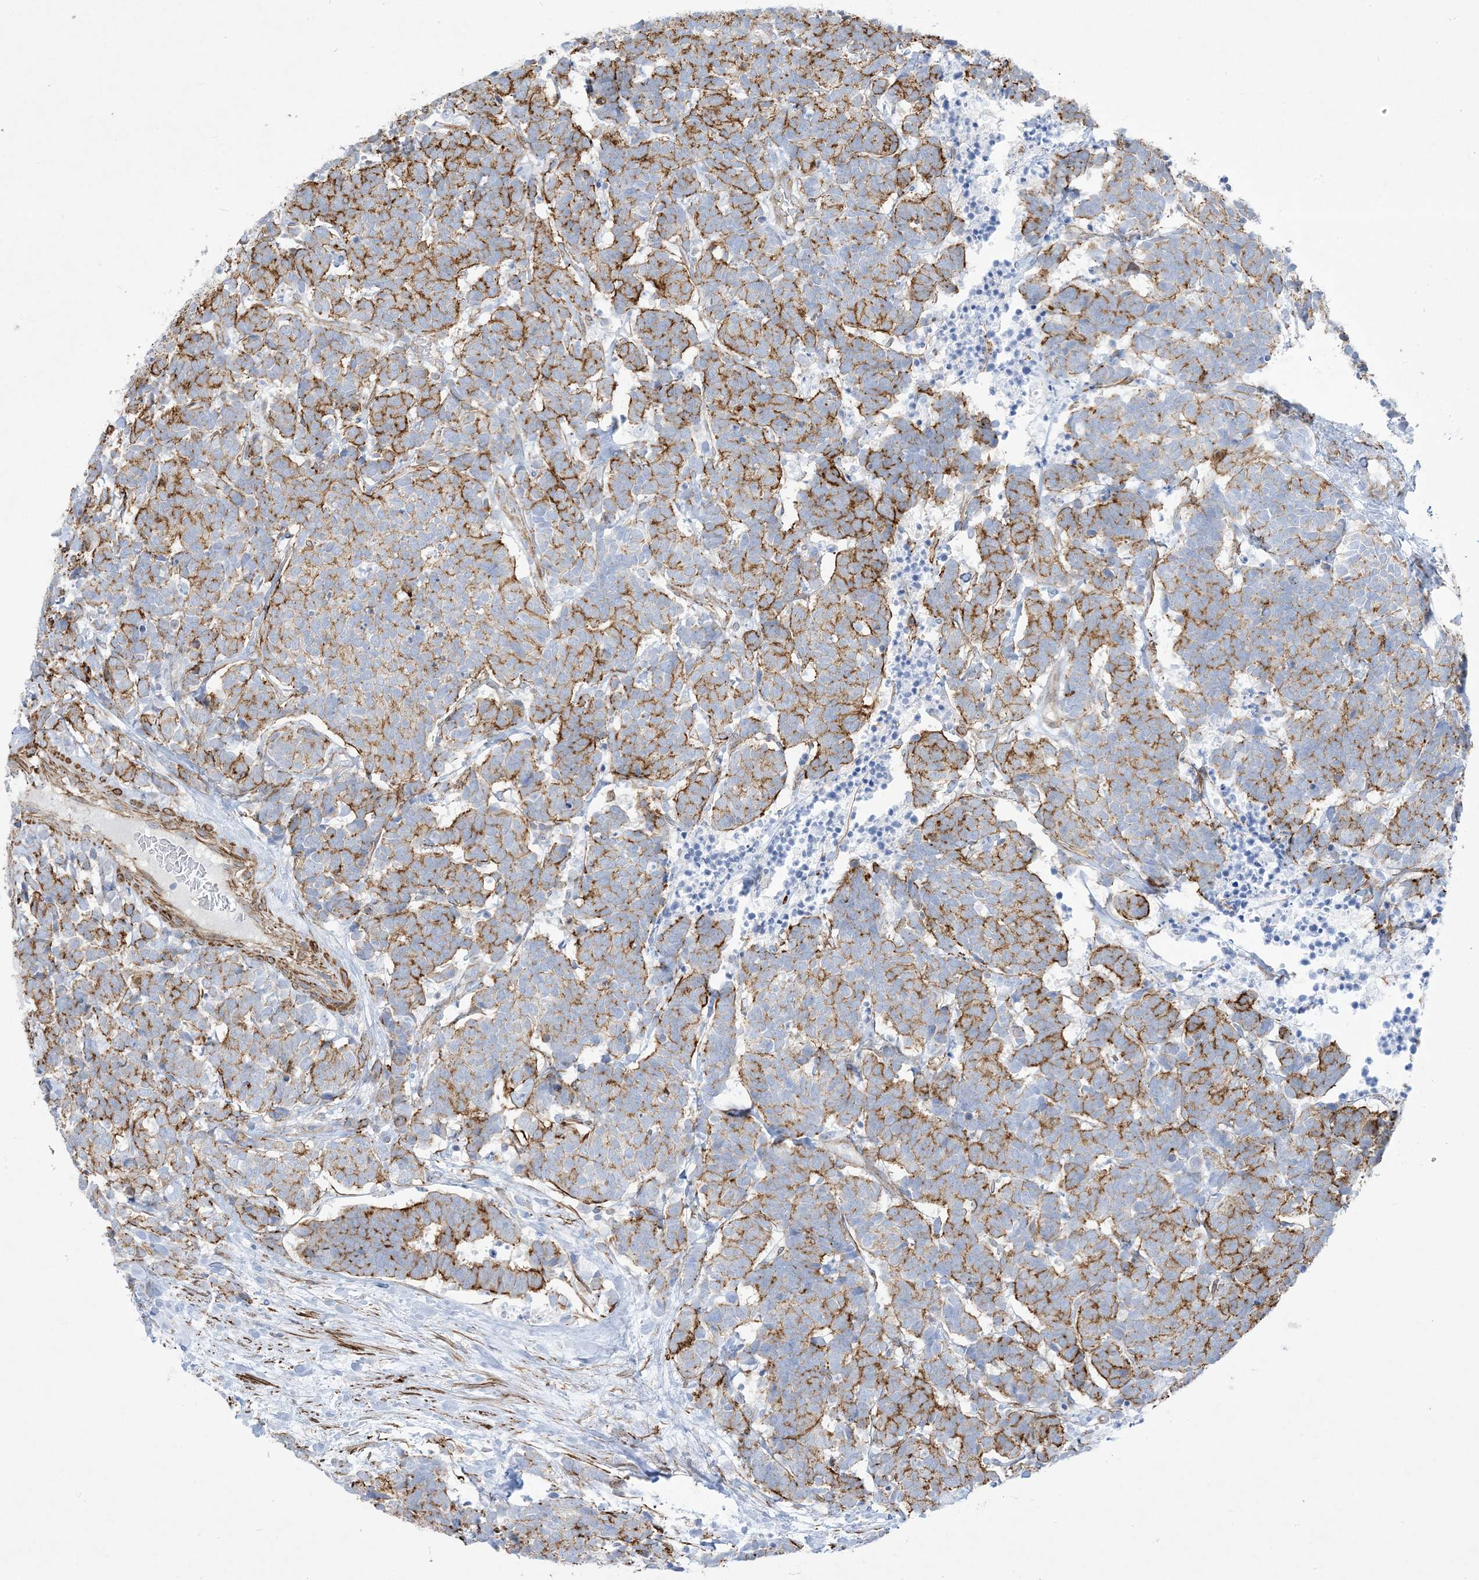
{"staining": {"intensity": "strong", "quantity": "25%-75%", "location": "cytoplasmic/membranous"}, "tissue": "carcinoid", "cell_type": "Tumor cells", "image_type": "cancer", "snomed": [{"axis": "morphology", "description": "Carcinoma, NOS"}, {"axis": "morphology", "description": "Carcinoid, malignant, NOS"}, {"axis": "topography", "description": "Urinary bladder"}], "caption": "Human carcinoid stained with a brown dye reveals strong cytoplasmic/membranous positive positivity in about 25%-75% of tumor cells.", "gene": "B3GNT7", "patient": {"sex": "male", "age": 57}}